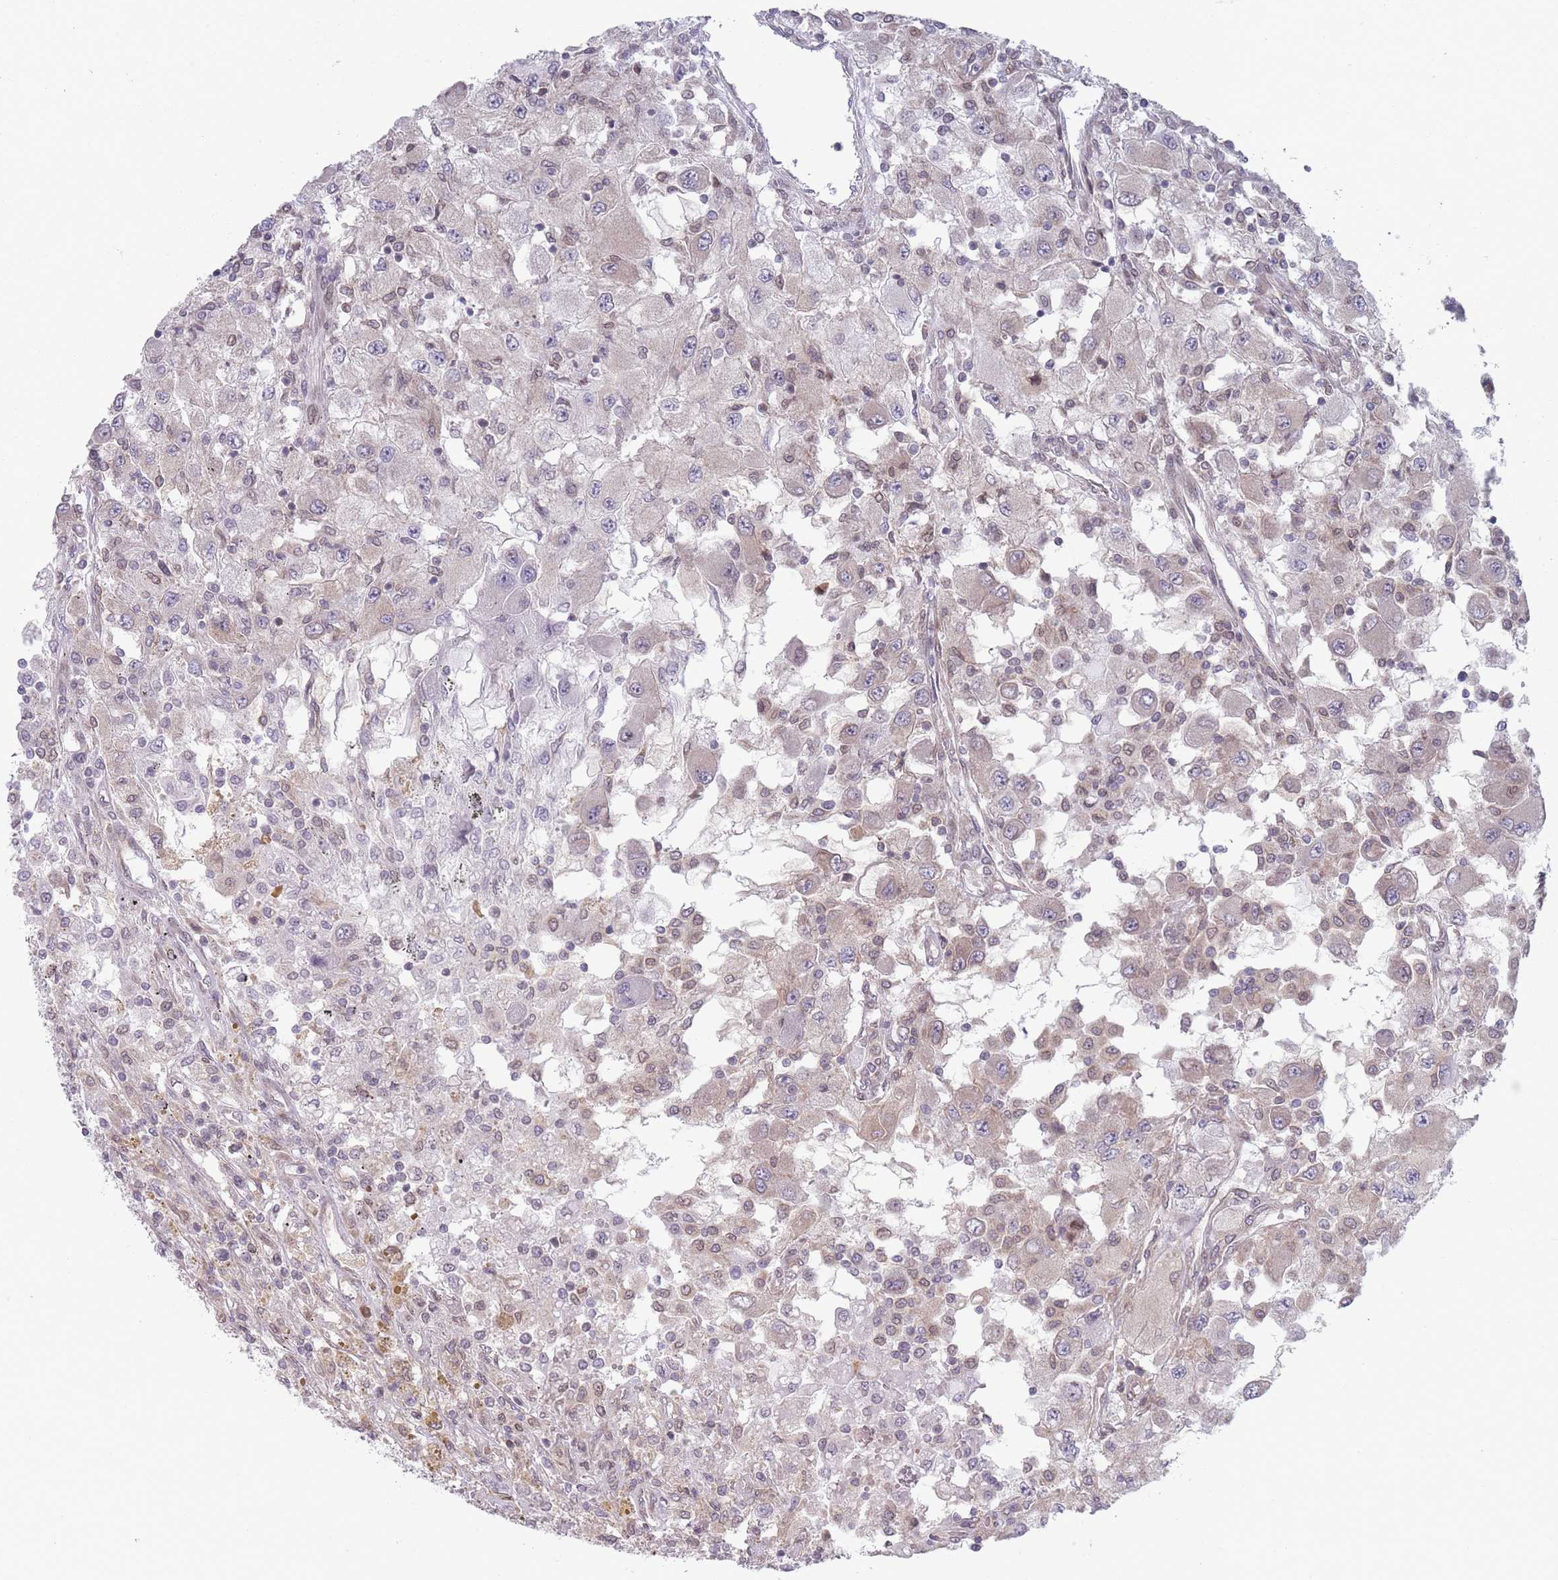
{"staining": {"intensity": "weak", "quantity": "25%-75%", "location": "cytoplasmic/membranous"}, "tissue": "renal cancer", "cell_type": "Tumor cells", "image_type": "cancer", "snomed": [{"axis": "morphology", "description": "Adenocarcinoma, NOS"}, {"axis": "topography", "description": "Kidney"}], "caption": "Human renal cancer (adenocarcinoma) stained with a protein marker exhibits weak staining in tumor cells.", "gene": "VRK2", "patient": {"sex": "female", "age": 67}}